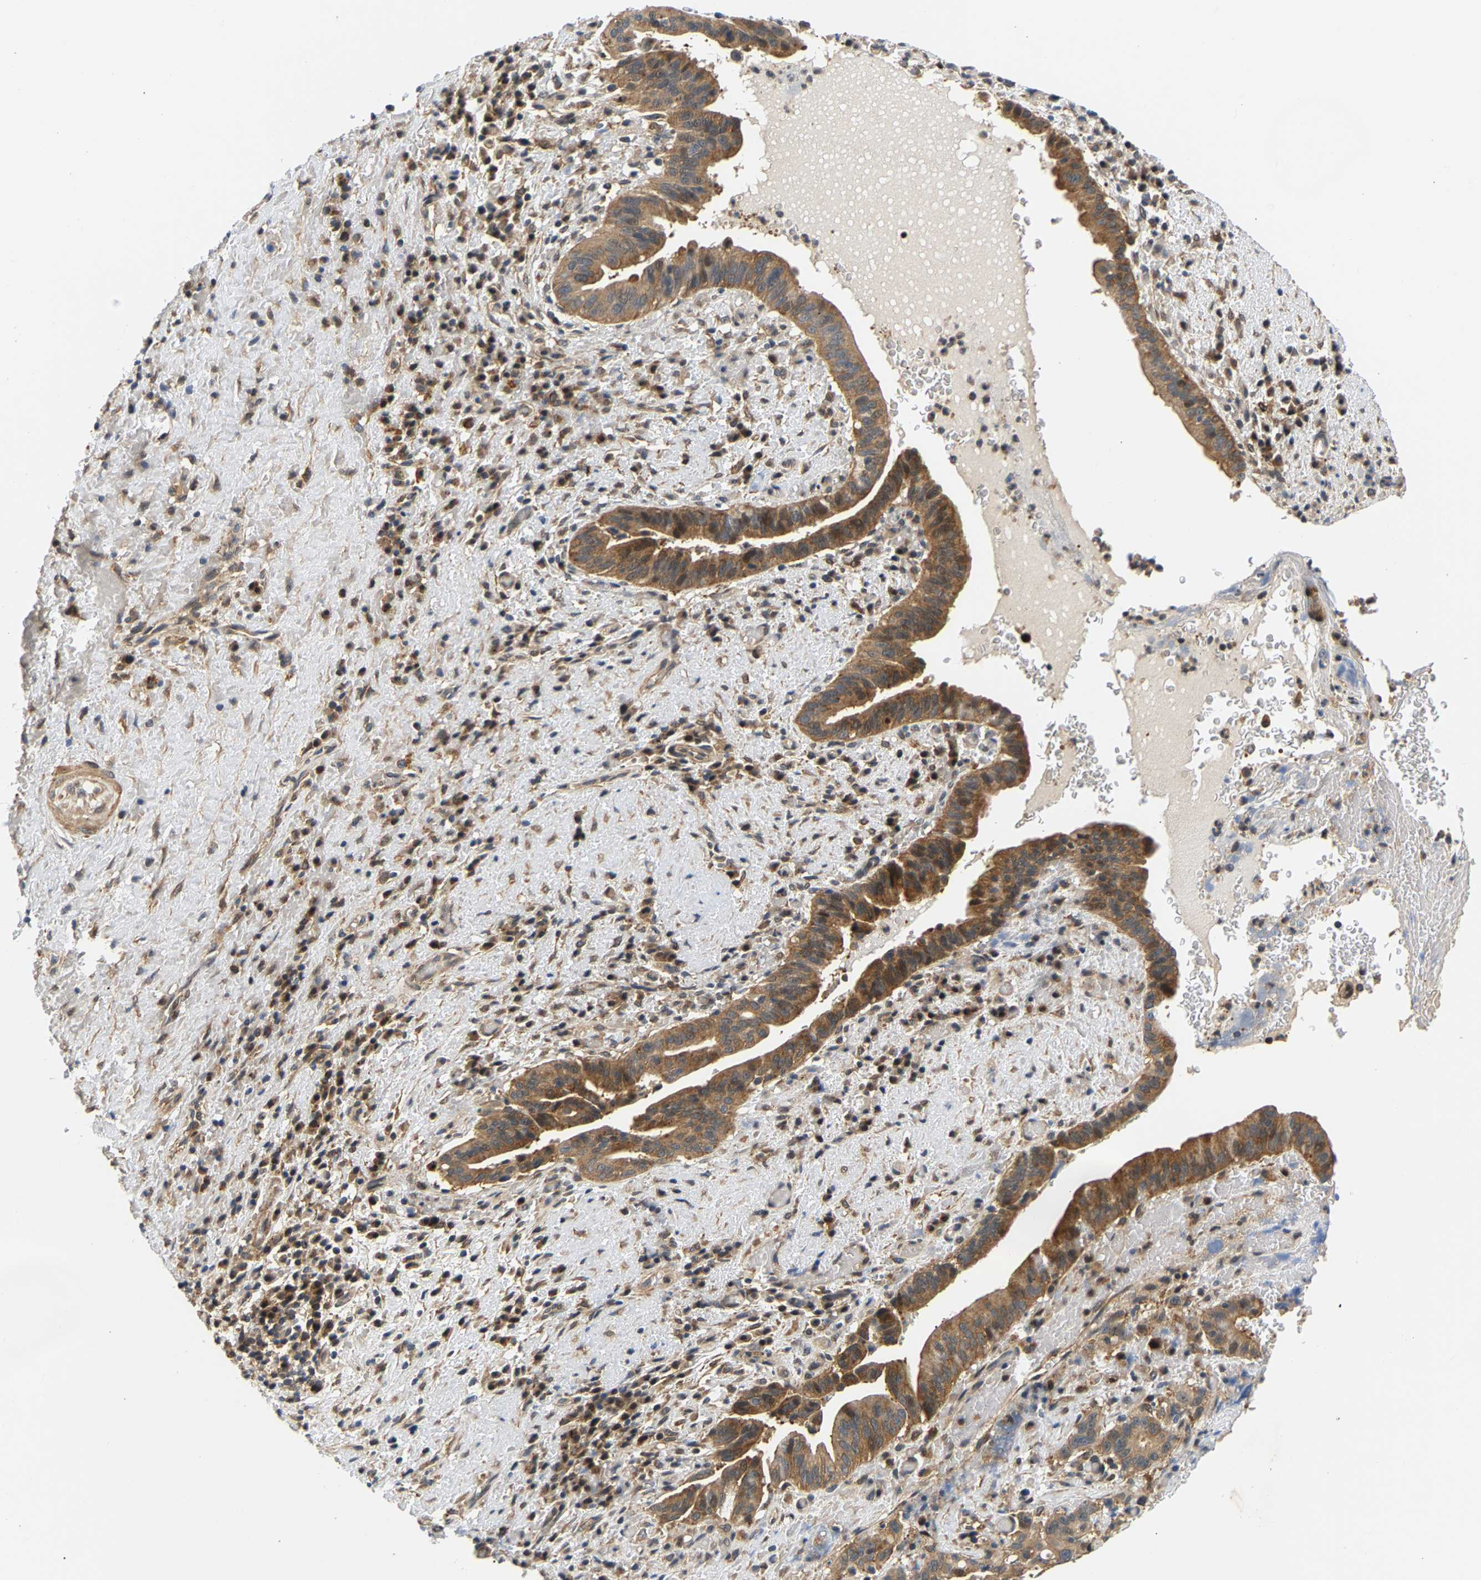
{"staining": {"intensity": "moderate", "quantity": ">75%", "location": "cytoplasmic/membranous"}, "tissue": "liver cancer", "cell_type": "Tumor cells", "image_type": "cancer", "snomed": [{"axis": "morphology", "description": "Cholangiocarcinoma"}, {"axis": "topography", "description": "Liver"}], "caption": "Immunohistochemistry (IHC) histopathology image of neoplastic tissue: liver cancer stained using IHC demonstrates medium levels of moderate protein expression localized specifically in the cytoplasmic/membranous of tumor cells, appearing as a cytoplasmic/membranous brown color.", "gene": "LARP6", "patient": {"sex": "female", "age": 38}}